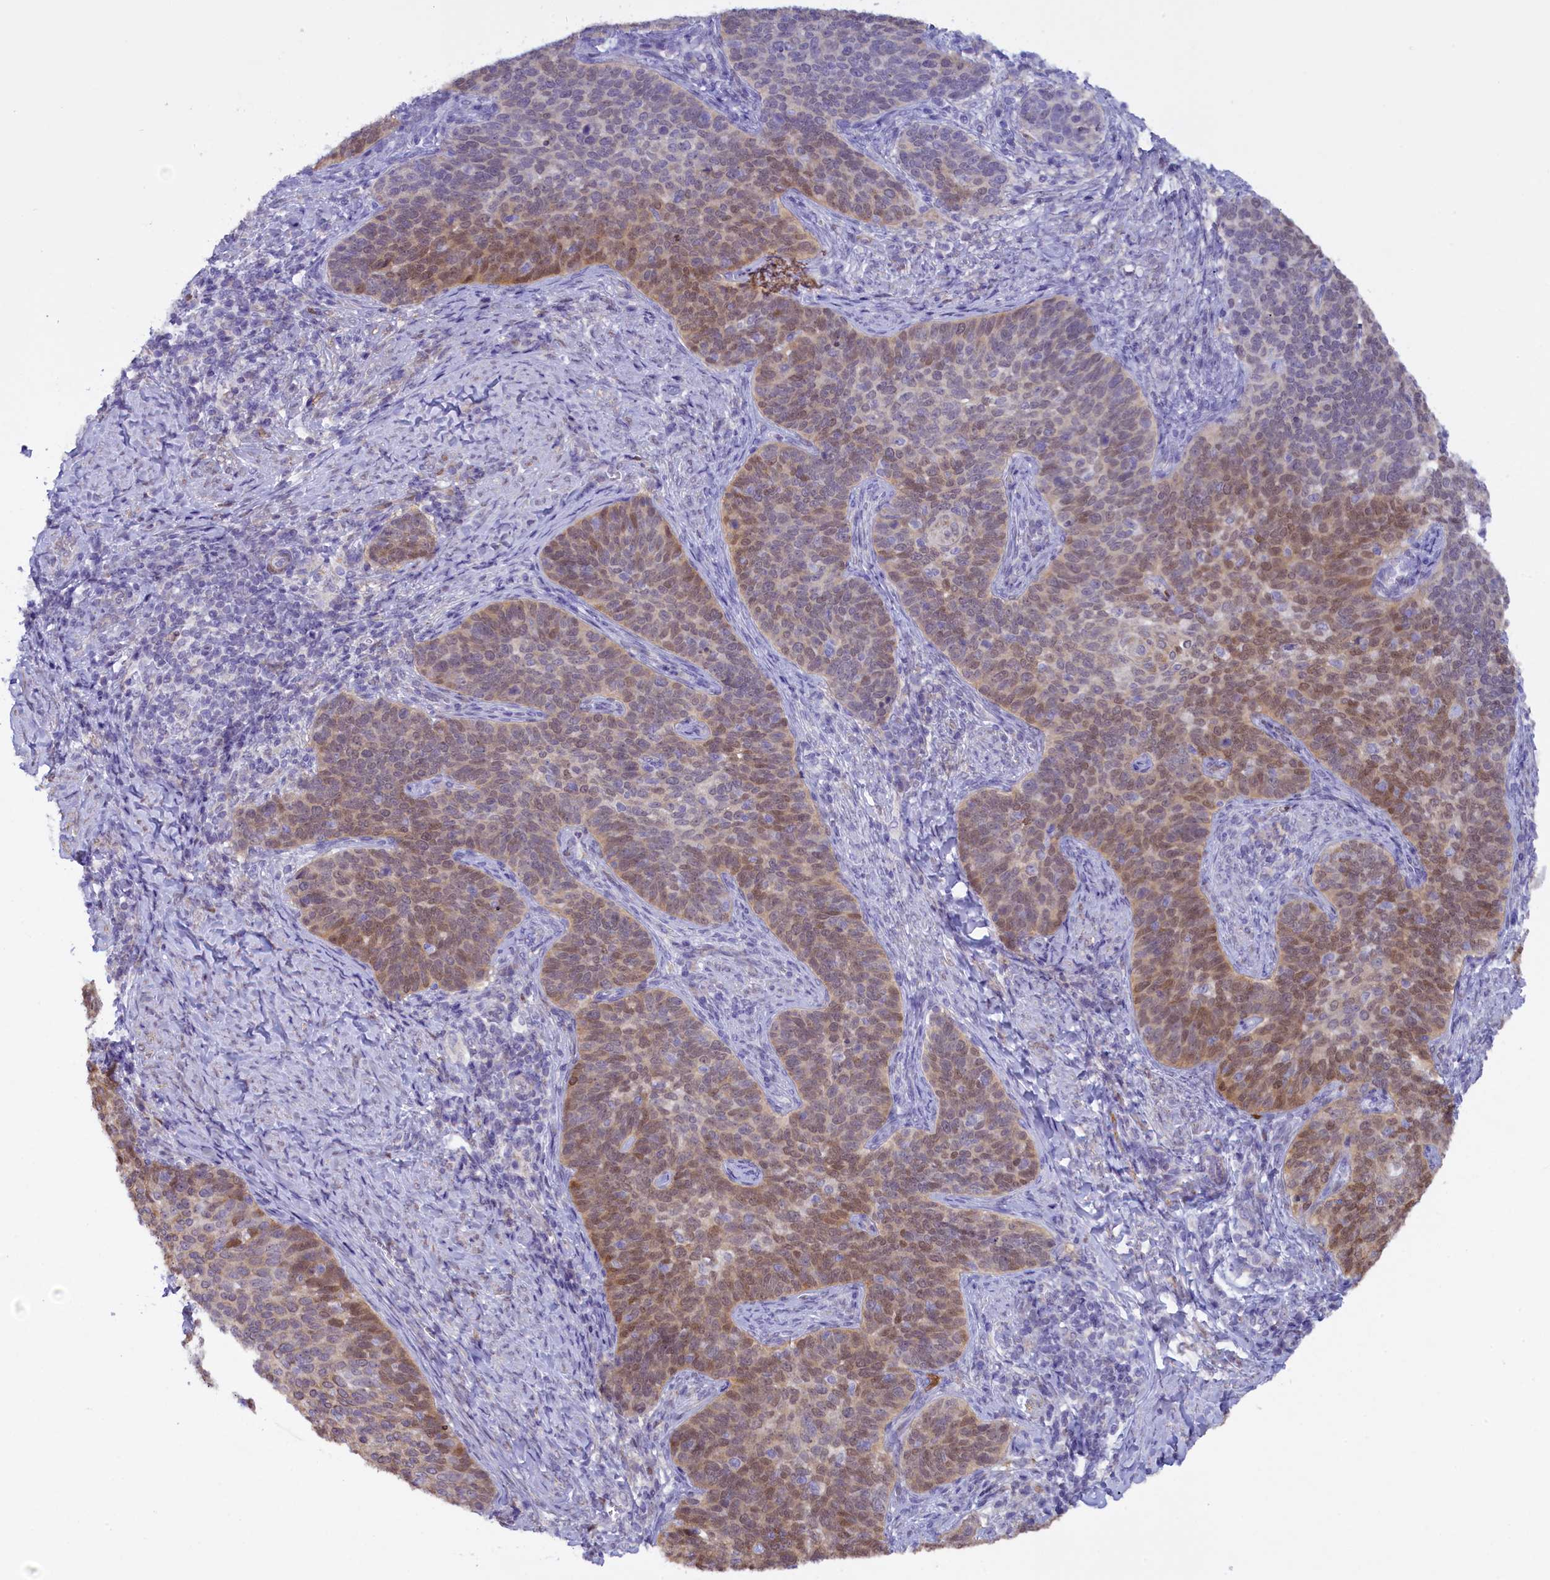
{"staining": {"intensity": "moderate", "quantity": "25%-75%", "location": "cytoplasmic/membranous,nuclear"}, "tissue": "cervical cancer", "cell_type": "Tumor cells", "image_type": "cancer", "snomed": [{"axis": "morphology", "description": "Normal tissue, NOS"}, {"axis": "morphology", "description": "Squamous cell carcinoma, NOS"}, {"axis": "topography", "description": "Cervix"}], "caption": "Immunohistochemical staining of squamous cell carcinoma (cervical) exhibits medium levels of moderate cytoplasmic/membranous and nuclear expression in approximately 25%-75% of tumor cells.", "gene": "IGSF6", "patient": {"sex": "female", "age": 39}}